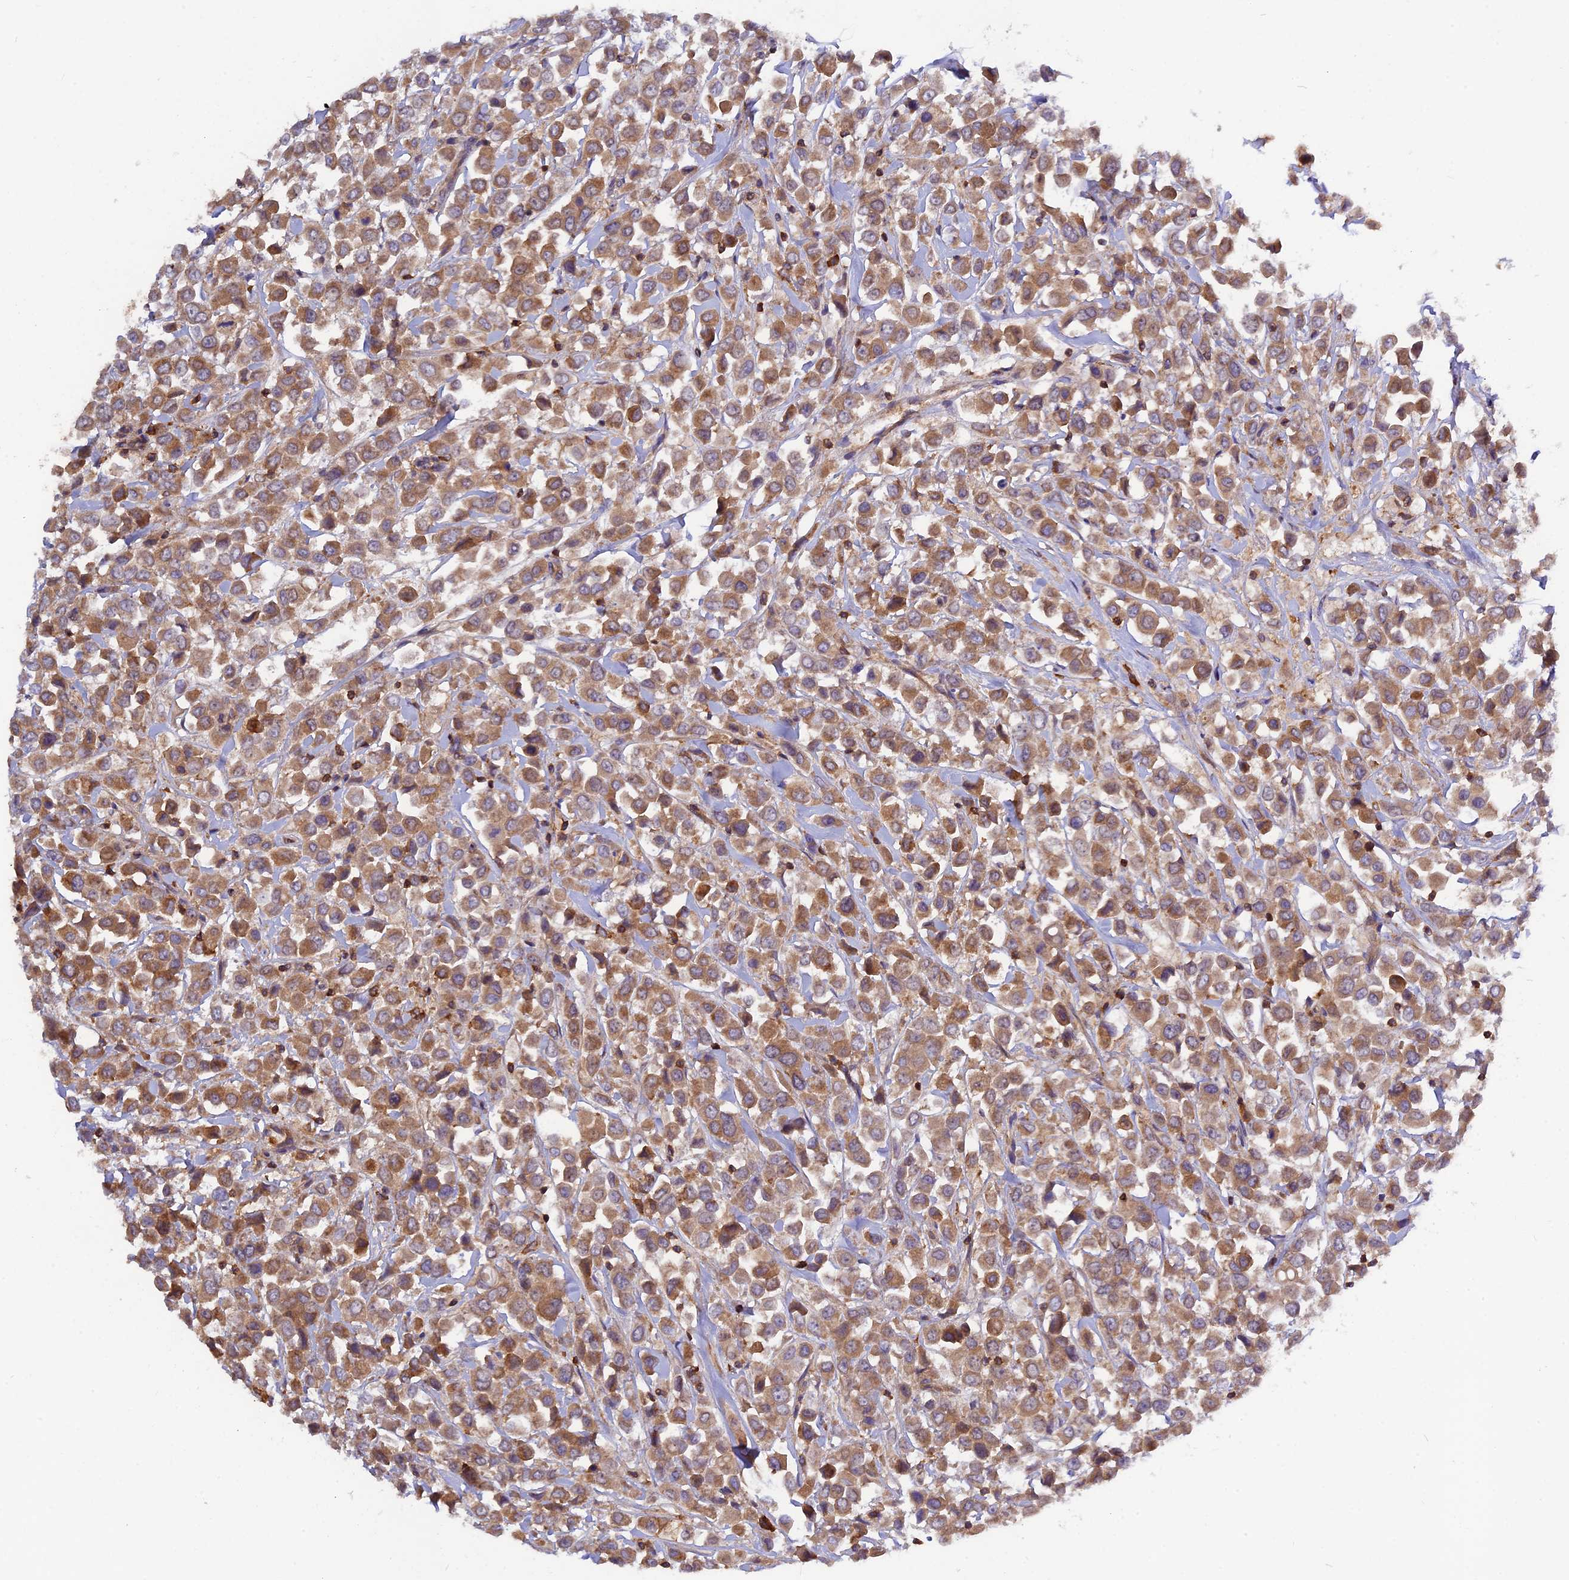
{"staining": {"intensity": "moderate", "quantity": ">75%", "location": "cytoplasmic/membranous"}, "tissue": "breast cancer", "cell_type": "Tumor cells", "image_type": "cancer", "snomed": [{"axis": "morphology", "description": "Duct carcinoma"}, {"axis": "topography", "description": "Breast"}], "caption": "The immunohistochemical stain shows moderate cytoplasmic/membranous expression in tumor cells of breast intraductal carcinoma tissue. (Brightfield microscopy of DAB IHC at high magnification).", "gene": "MYO9B", "patient": {"sex": "female", "age": 61}}